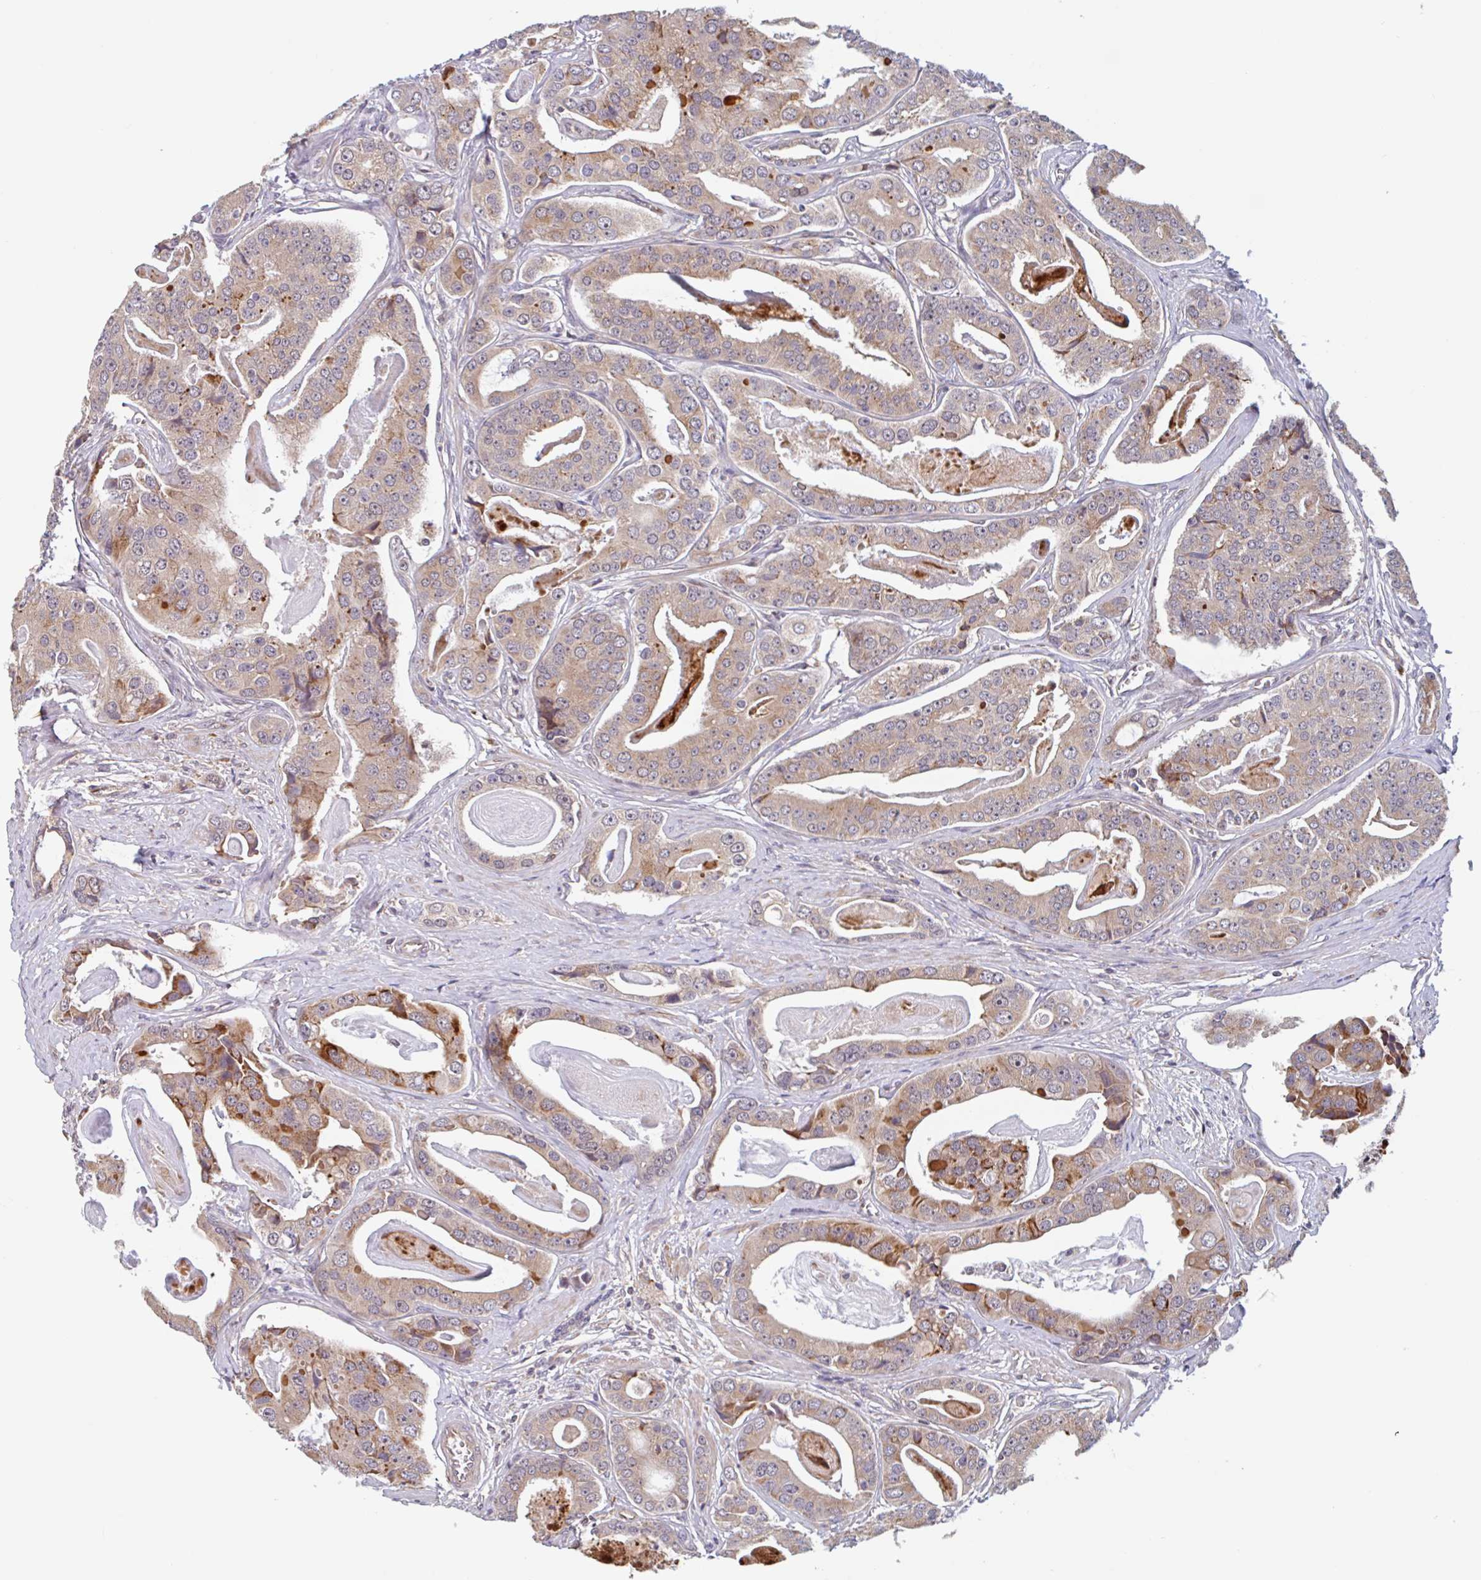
{"staining": {"intensity": "moderate", "quantity": "25%-75%", "location": "cytoplasmic/membranous"}, "tissue": "prostate cancer", "cell_type": "Tumor cells", "image_type": "cancer", "snomed": [{"axis": "morphology", "description": "Adenocarcinoma, High grade"}, {"axis": "topography", "description": "Prostate"}], "caption": "This is a histology image of immunohistochemistry staining of high-grade adenocarcinoma (prostate), which shows moderate expression in the cytoplasmic/membranous of tumor cells.", "gene": "NUB1", "patient": {"sex": "male", "age": 71}}